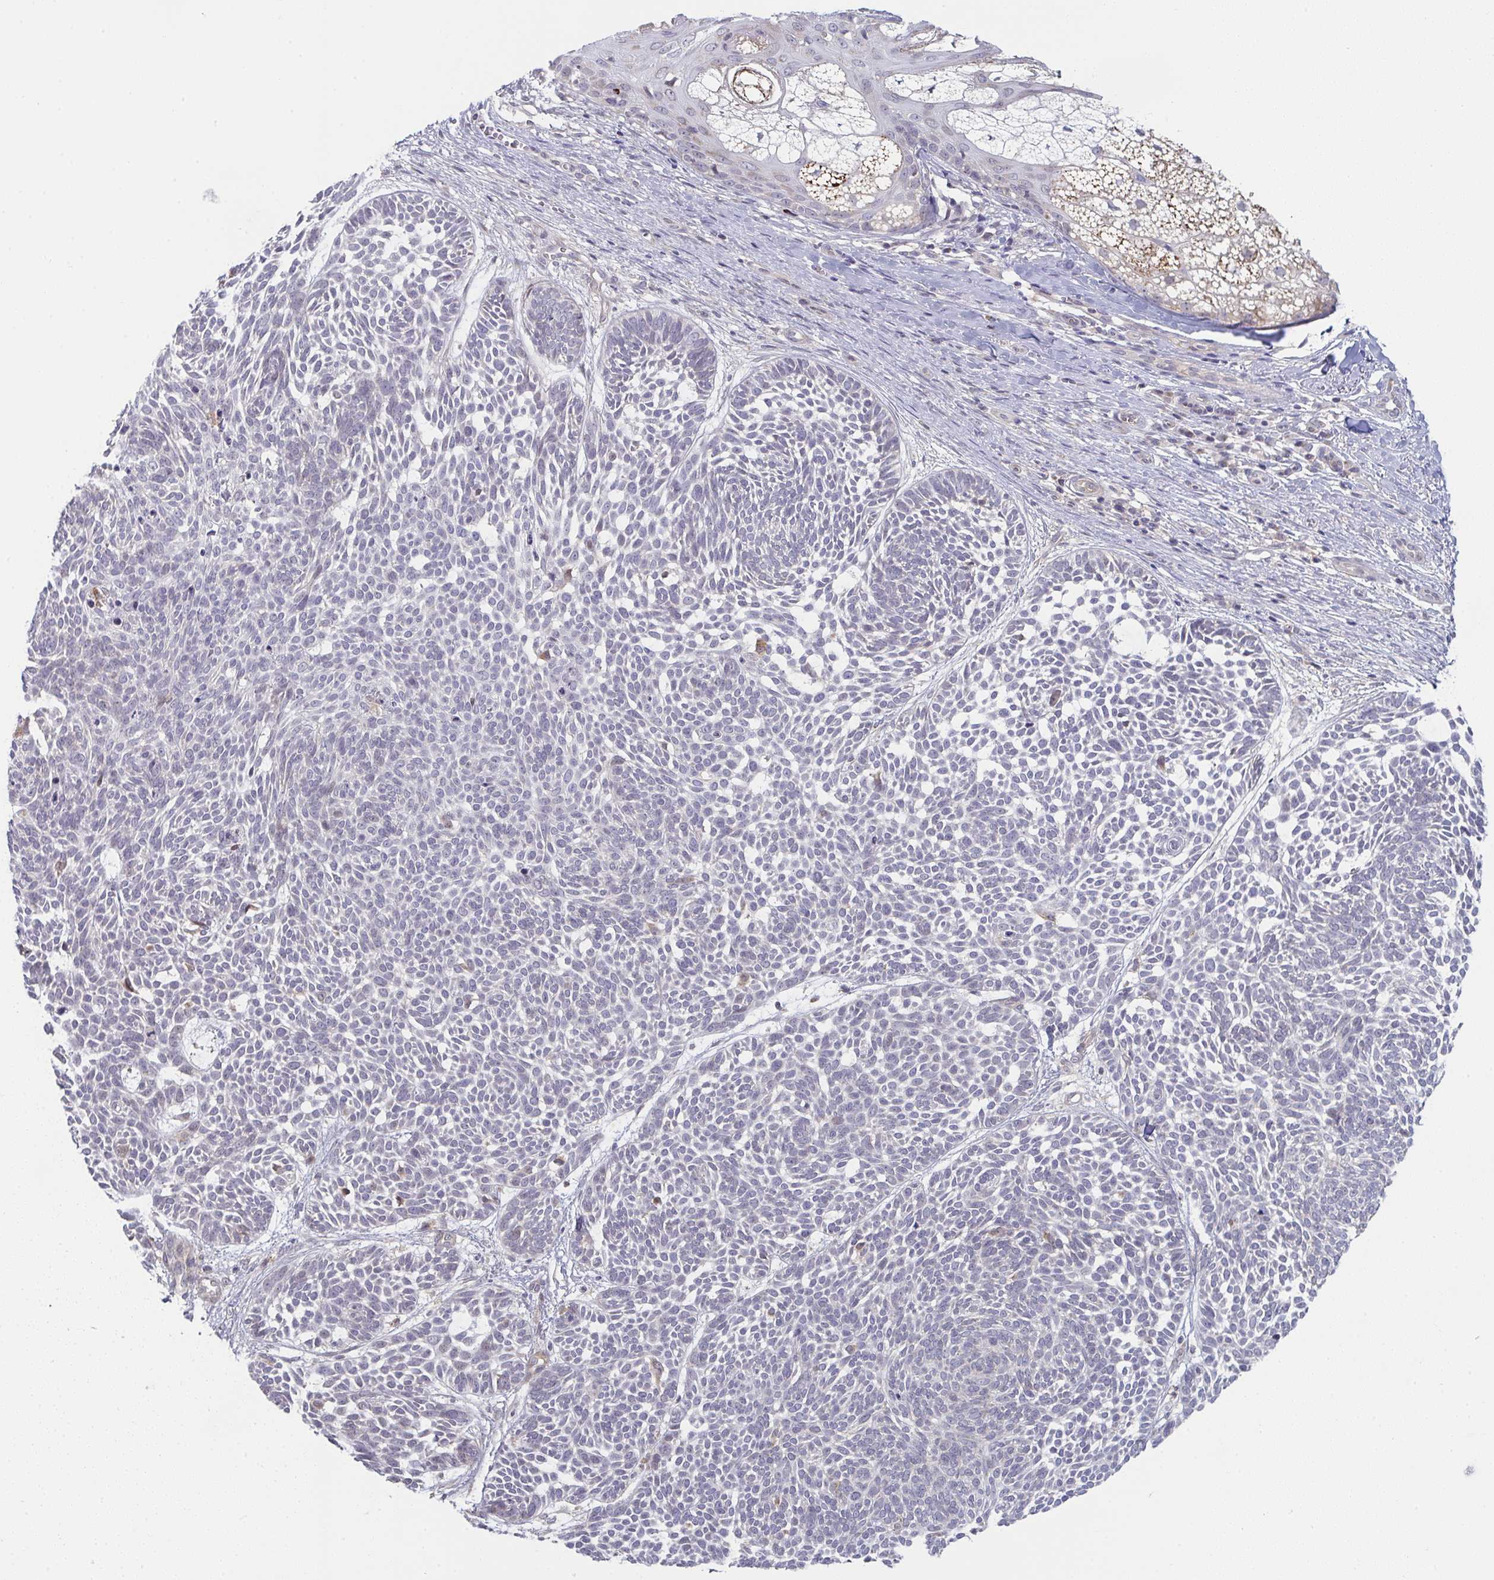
{"staining": {"intensity": "weak", "quantity": "<25%", "location": "cytoplasmic/membranous"}, "tissue": "skin cancer", "cell_type": "Tumor cells", "image_type": "cancer", "snomed": [{"axis": "morphology", "description": "Basal cell carcinoma"}, {"axis": "topography", "description": "Skin"}, {"axis": "topography", "description": "Skin of trunk"}], "caption": "High power microscopy photomicrograph of an IHC photomicrograph of skin cancer (basal cell carcinoma), revealing no significant positivity in tumor cells.", "gene": "VWDE", "patient": {"sex": "male", "age": 74}}